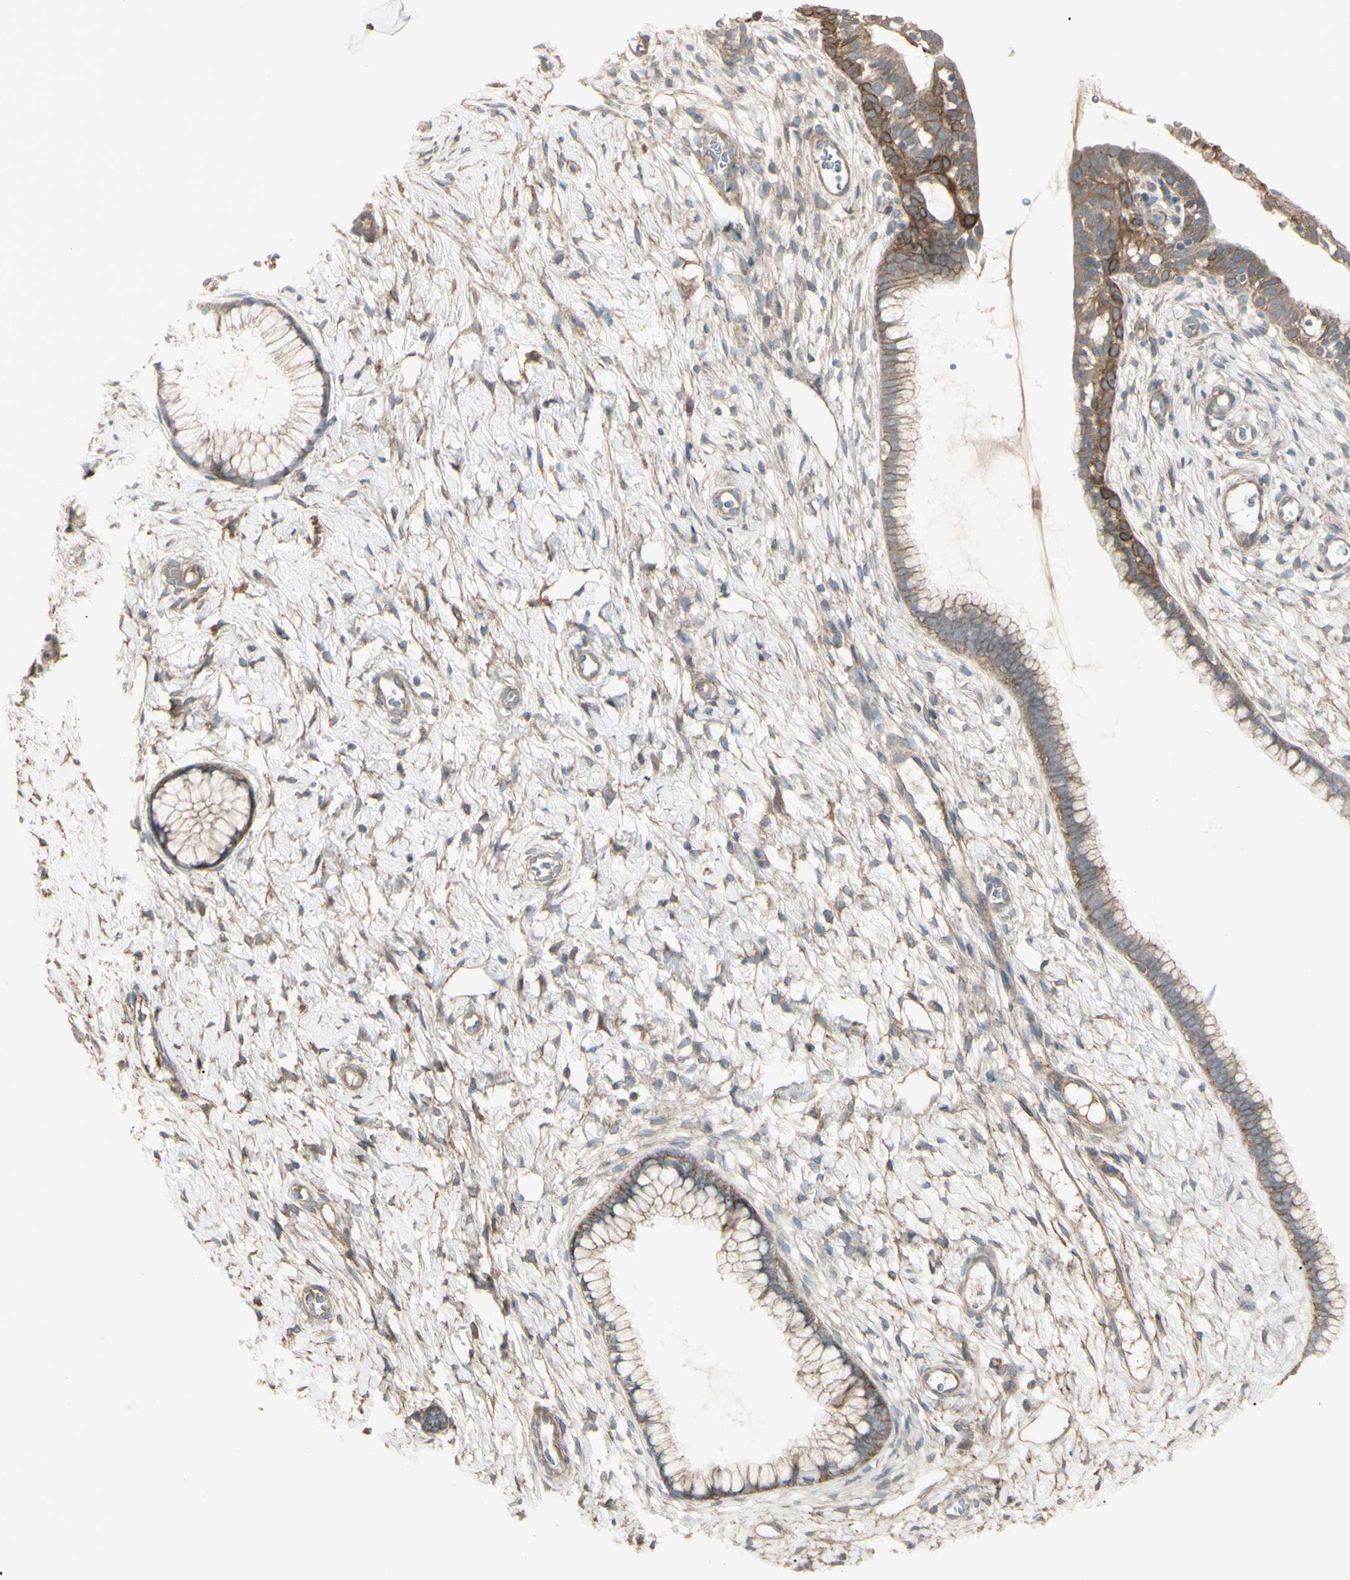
{"staining": {"intensity": "moderate", "quantity": "25%-75%", "location": "cytoplasmic/membranous"}, "tissue": "cervix", "cell_type": "Glandular cells", "image_type": "normal", "snomed": [{"axis": "morphology", "description": "Normal tissue, NOS"}, {"axis": "topography", "description": "Cervix"}], "caption": "Immunohistochemical staining of unremarkable human cervix exhibits moderate cytoplasmic/membranous protein staining in about 25%-75% of glandular cells.", "gene": "CD276", "patient": {"sex": "female", "age": 65}}